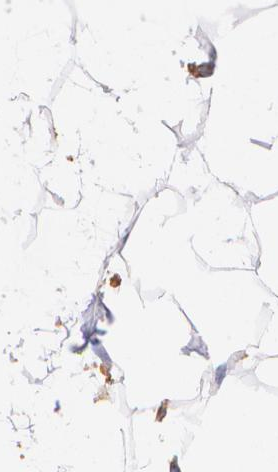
{"staining": {"intensity": "negative", "quantity": "none", "location": "none"}, "tissue": "adipose tissue", "cell_type": "Adipocytes", "image_type": "normal", "snomed": [{"axis": "morphology", "description": "Normal tissue, NOS"}, {"axis": "morphology", "description": "Duct carcinoma"}, {"axis": "topography", "description": "Breast"}, {"axis": "topography", "description": "Adipose tissue"}], "caption": "This is an immunohistochemistry photomicrograph of normal adipose tissue. There is no positivity in adipocytes.", "gene": "B2M", "patient": {"sex": "female", "age": 37}}